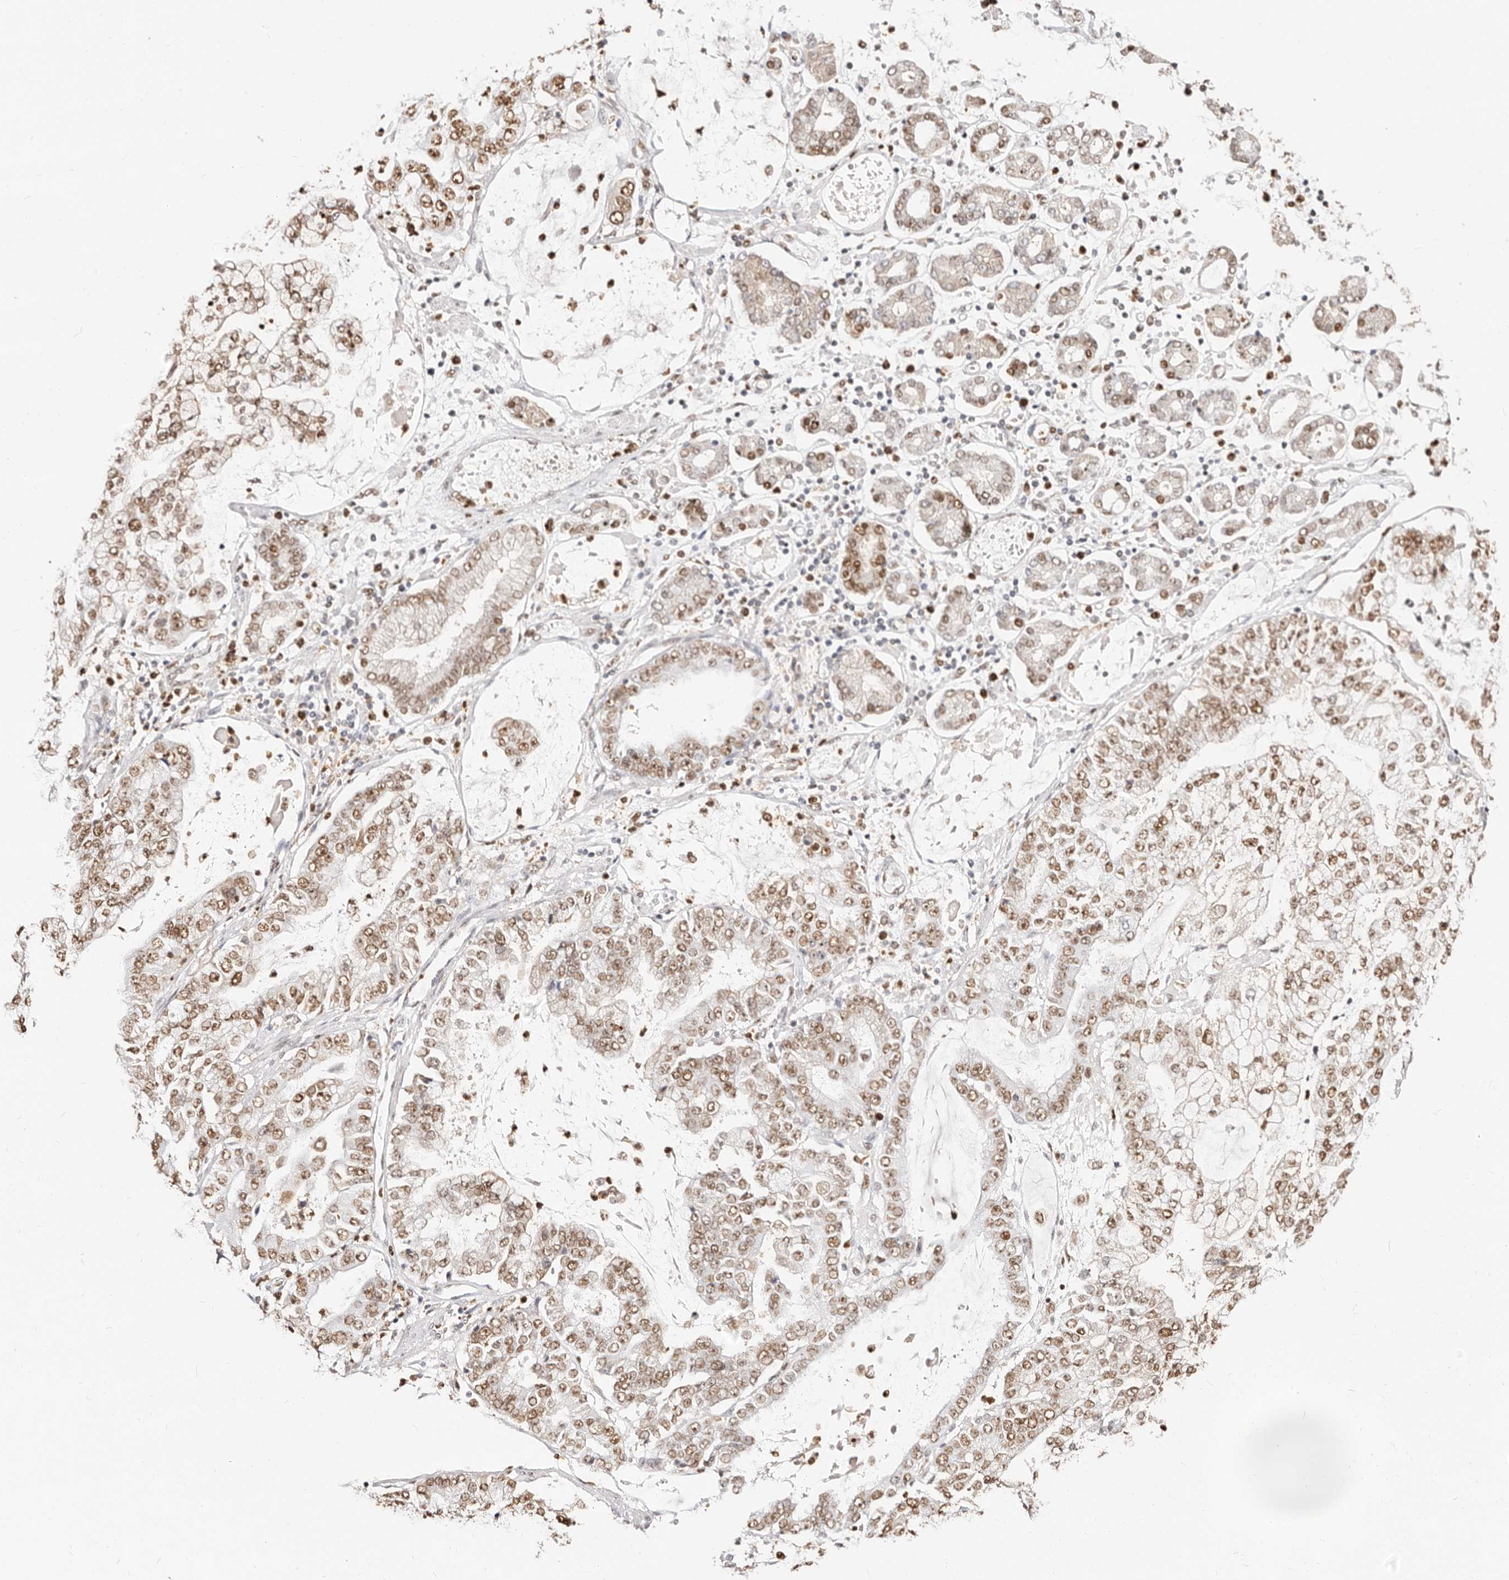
{"staining": {"intensity": "moderate", "quantity": ">75%", "location": "nuclear"}, "tissue": "stomach cancer", "cell_type": "Tumor cells", "image_type": "cancer", "snomed": [{"axis": "morphology", "description": "Adenocarcinoma, NOS"}, {"axis": "topography", "description": "Stomach"}], "caption": "This is a photomicrograph of immunohistochemistry staining of adenocarcinoma (stomach), which shows moderate positivity in the nuclear of tumor cells.", "gene": "TKT", "patient": {"sex": "male", "age": 76}}